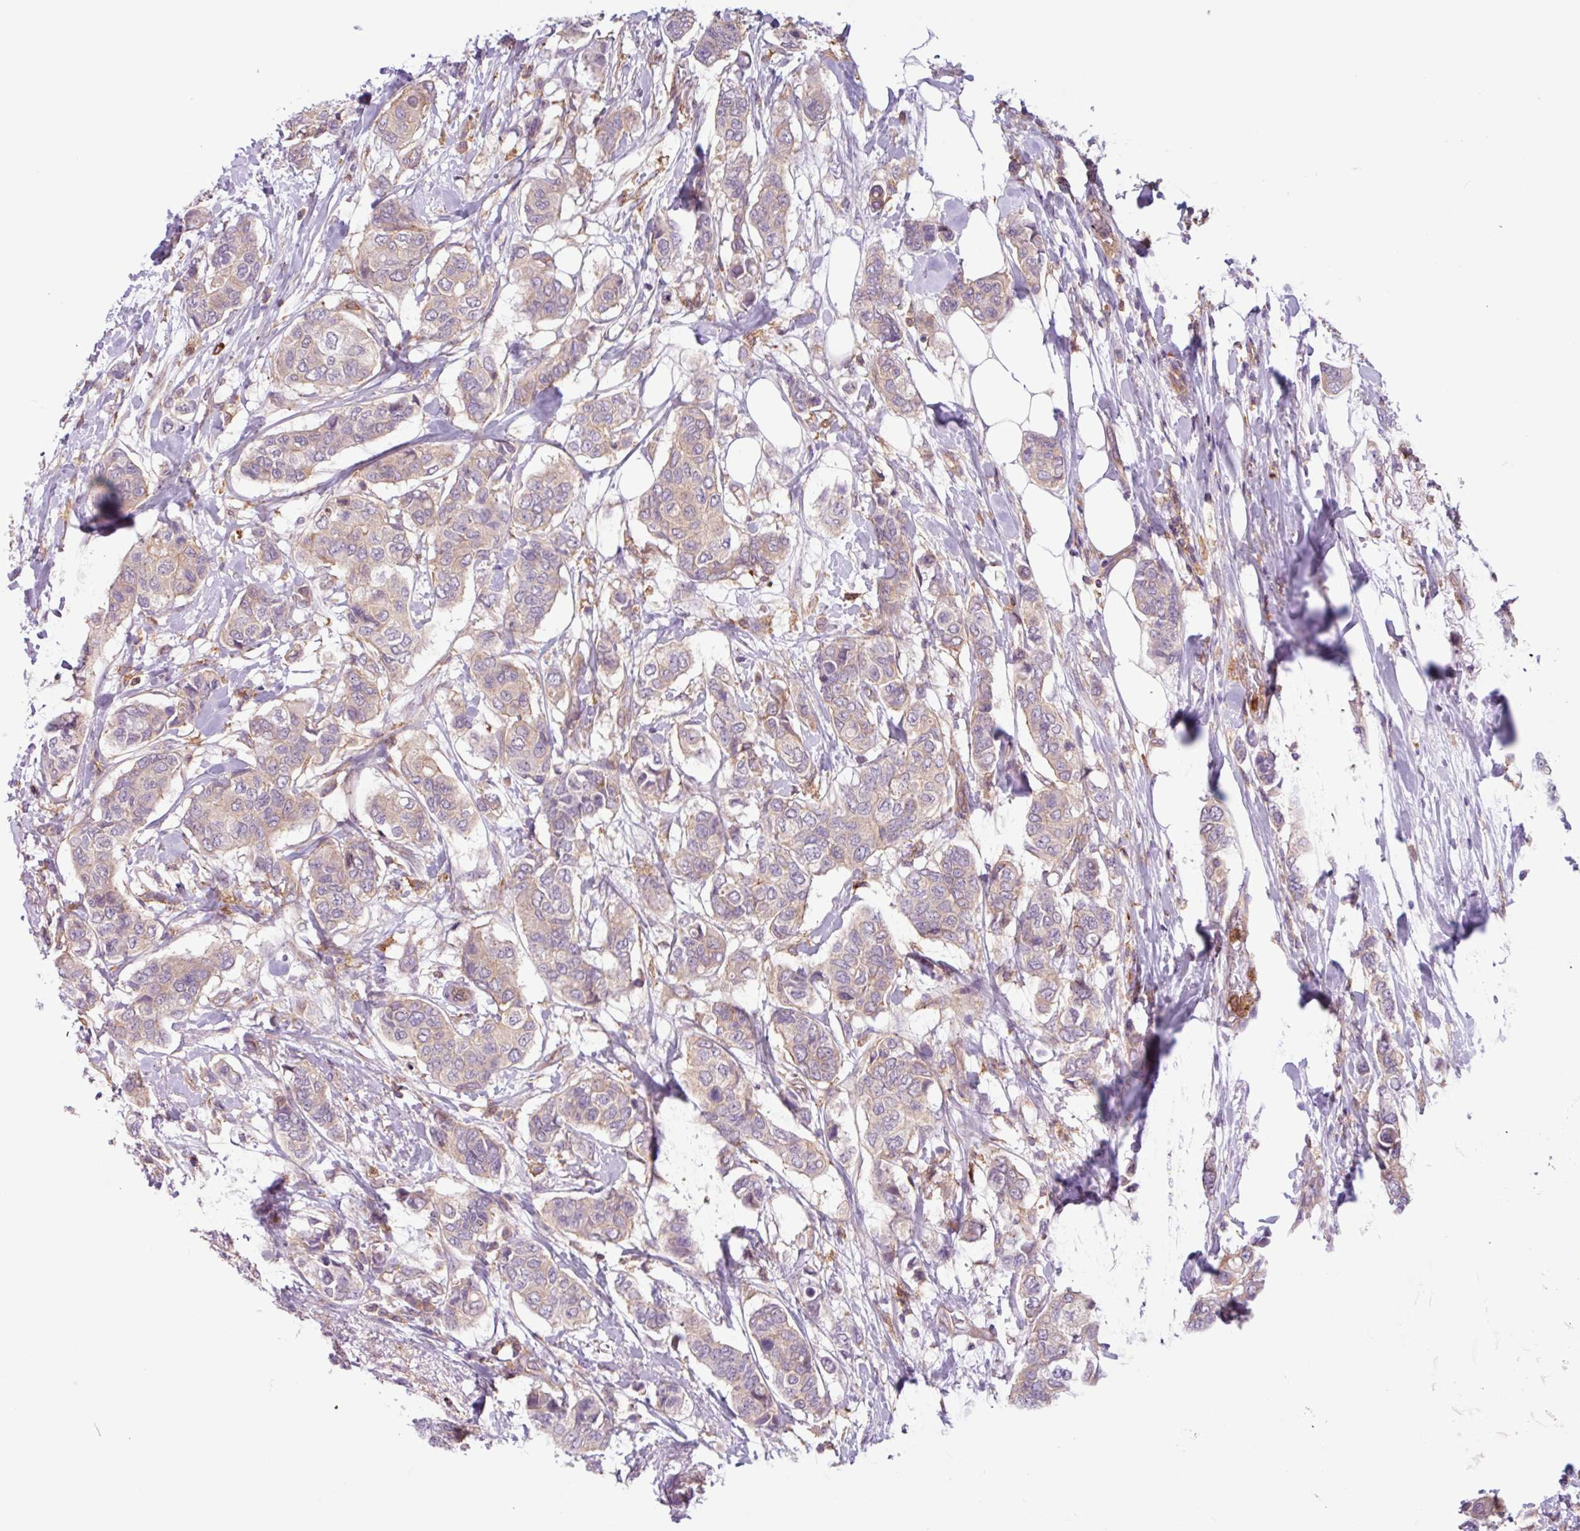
{"staining": {"intensity": "negative", "quantity": "none", "location": "none"}, "tissue": "breast cancer", "cell_type": "Tumor cells", "image_type": "cancer", "snomed": [{"axis": "morphology", "description": "Lobular carcinoma"}, {"axis": "topography", "description": "Breast"}], "caption": "High power microscopy histopathology image of an IHC image of lobular carcinoma (breast), revealing no significant staining in tumor cells.", "gene": "ACTR3", "patient": {"sex": "female", "age": 51}}